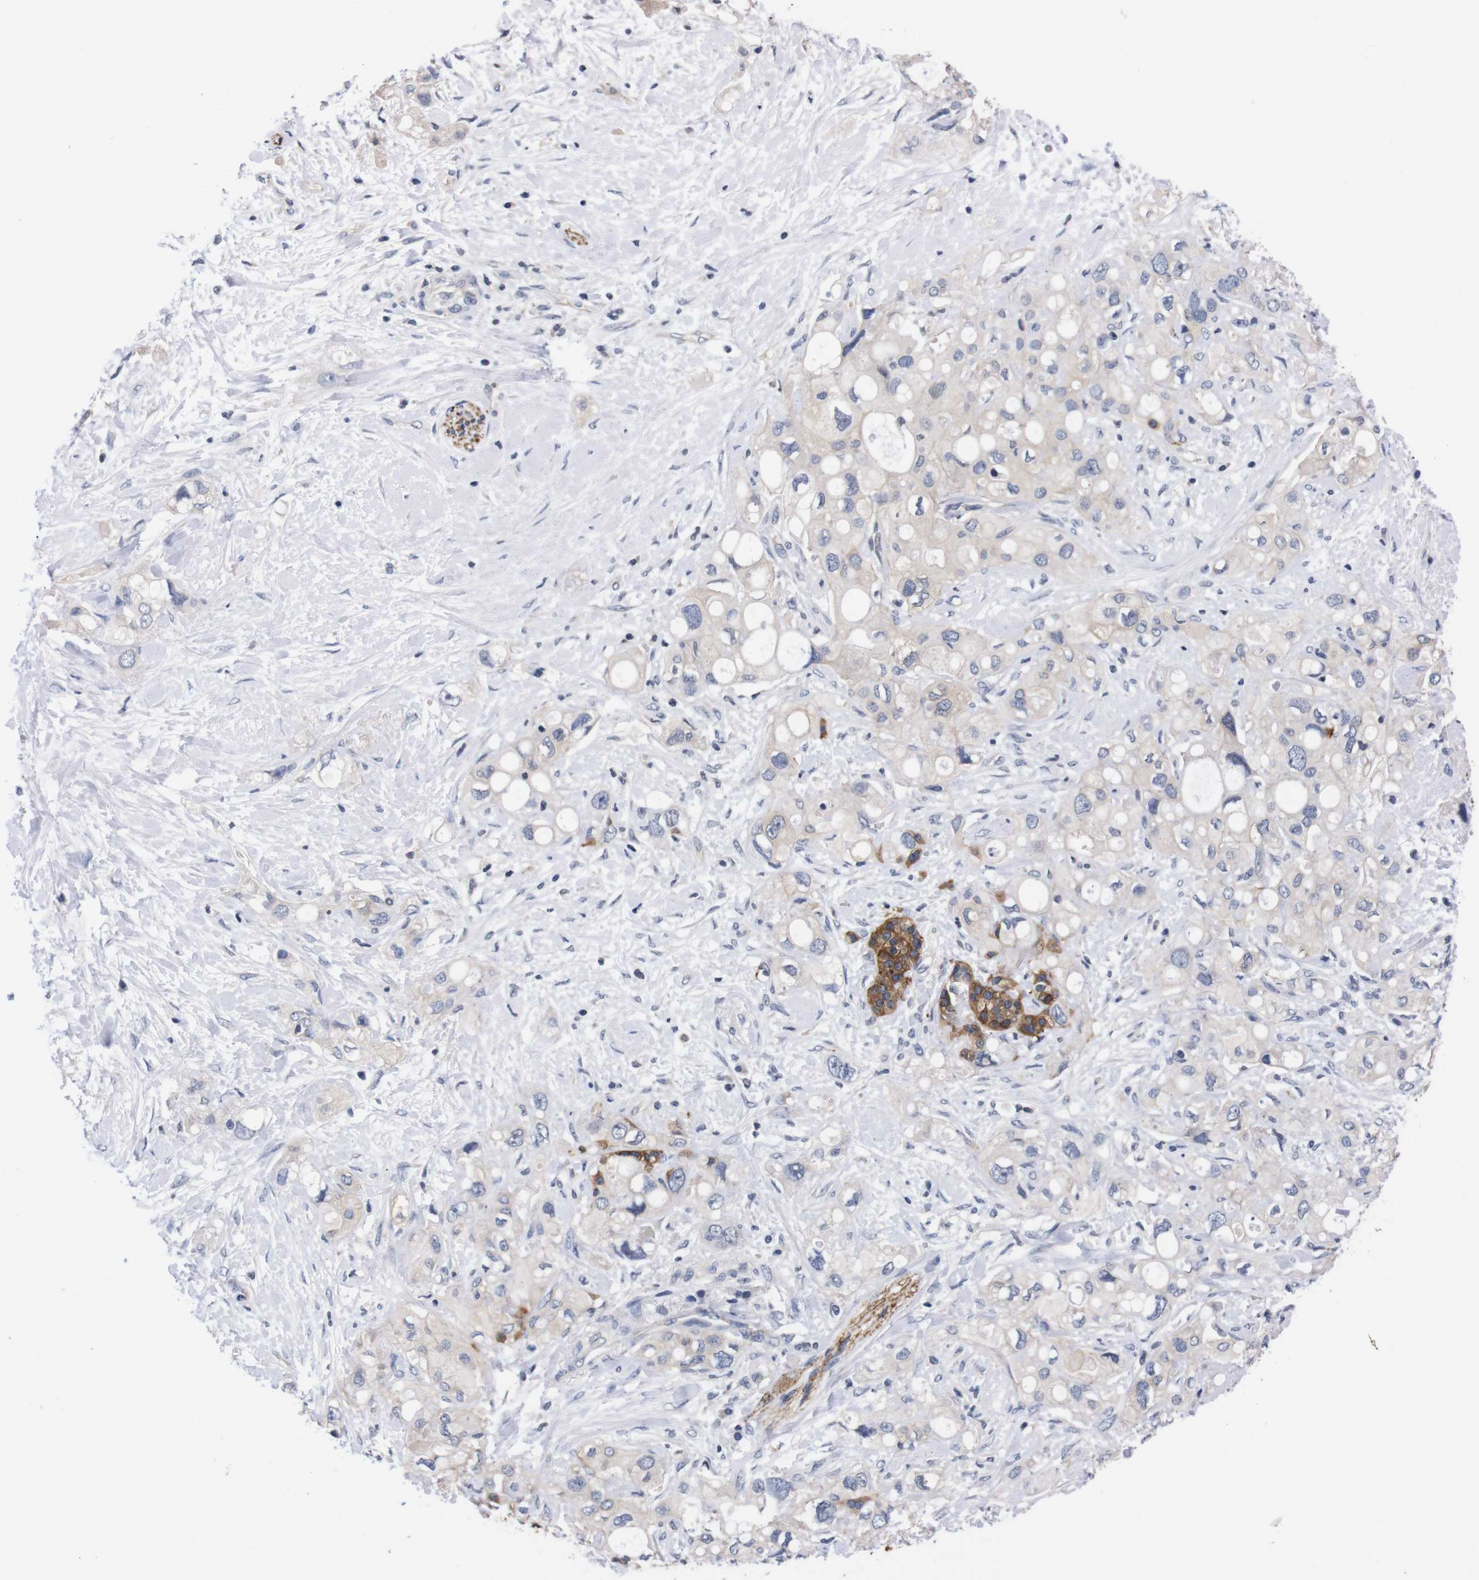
{"staining": {"intensity": "negative", "quantity": "none", "location": "none"}, "tissue": "pancreatic cancer", "cell_type": "Tumor cells", "image_type": "cancer", "snomed": [{"axis": "morphology", "description": "Adenocarcinoma, NOS"}, {"axis": "topography", "description": "Pancreas"}], "caption": "Pancreatic adenocarcinoma was stained to show a protein in brown. There is no significant expression in tumor cells.", "gene": "TNFRSF21", "patient": {"sex": "female", "age": 56}}